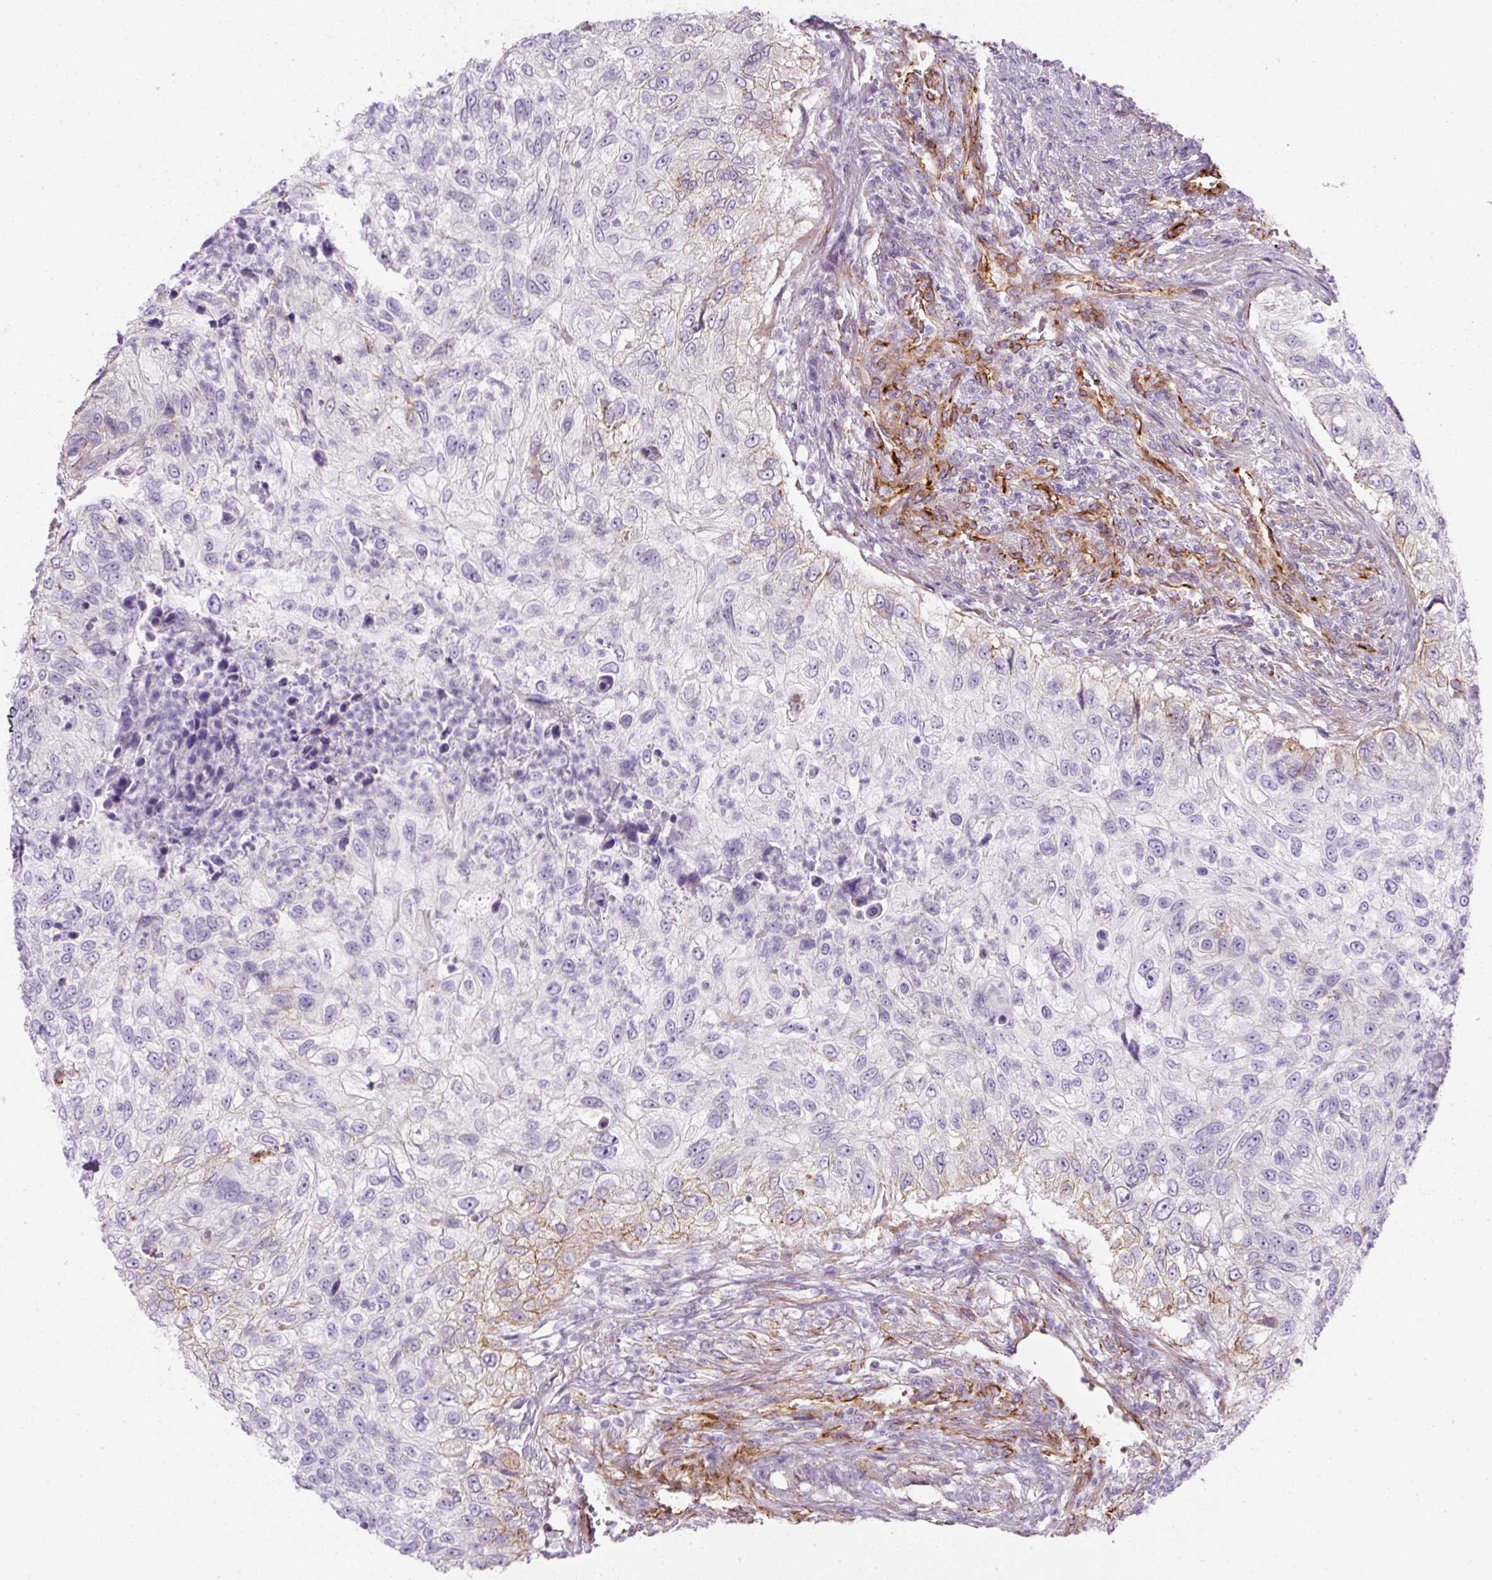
{"staining": {"intensity": "negative", "quantity": "none", "location": "none"}, "tissue": "urothelial cancer", "cell_type": "Tumor cells", "image_type": "cancer", "snomed": [{"axis": "morphology", "description": "Urothelial carcinoma, High grade"}, {"axis": "topography", "description": "Urinary bladder"}], "caption": "This is an immunohistochemistry photomicrograph of high-grade urothelial carcinoma. There is no positivity in tumor cells.", "gene": "CAVIN3", "patient": {"sex": "female", "age": 60}}